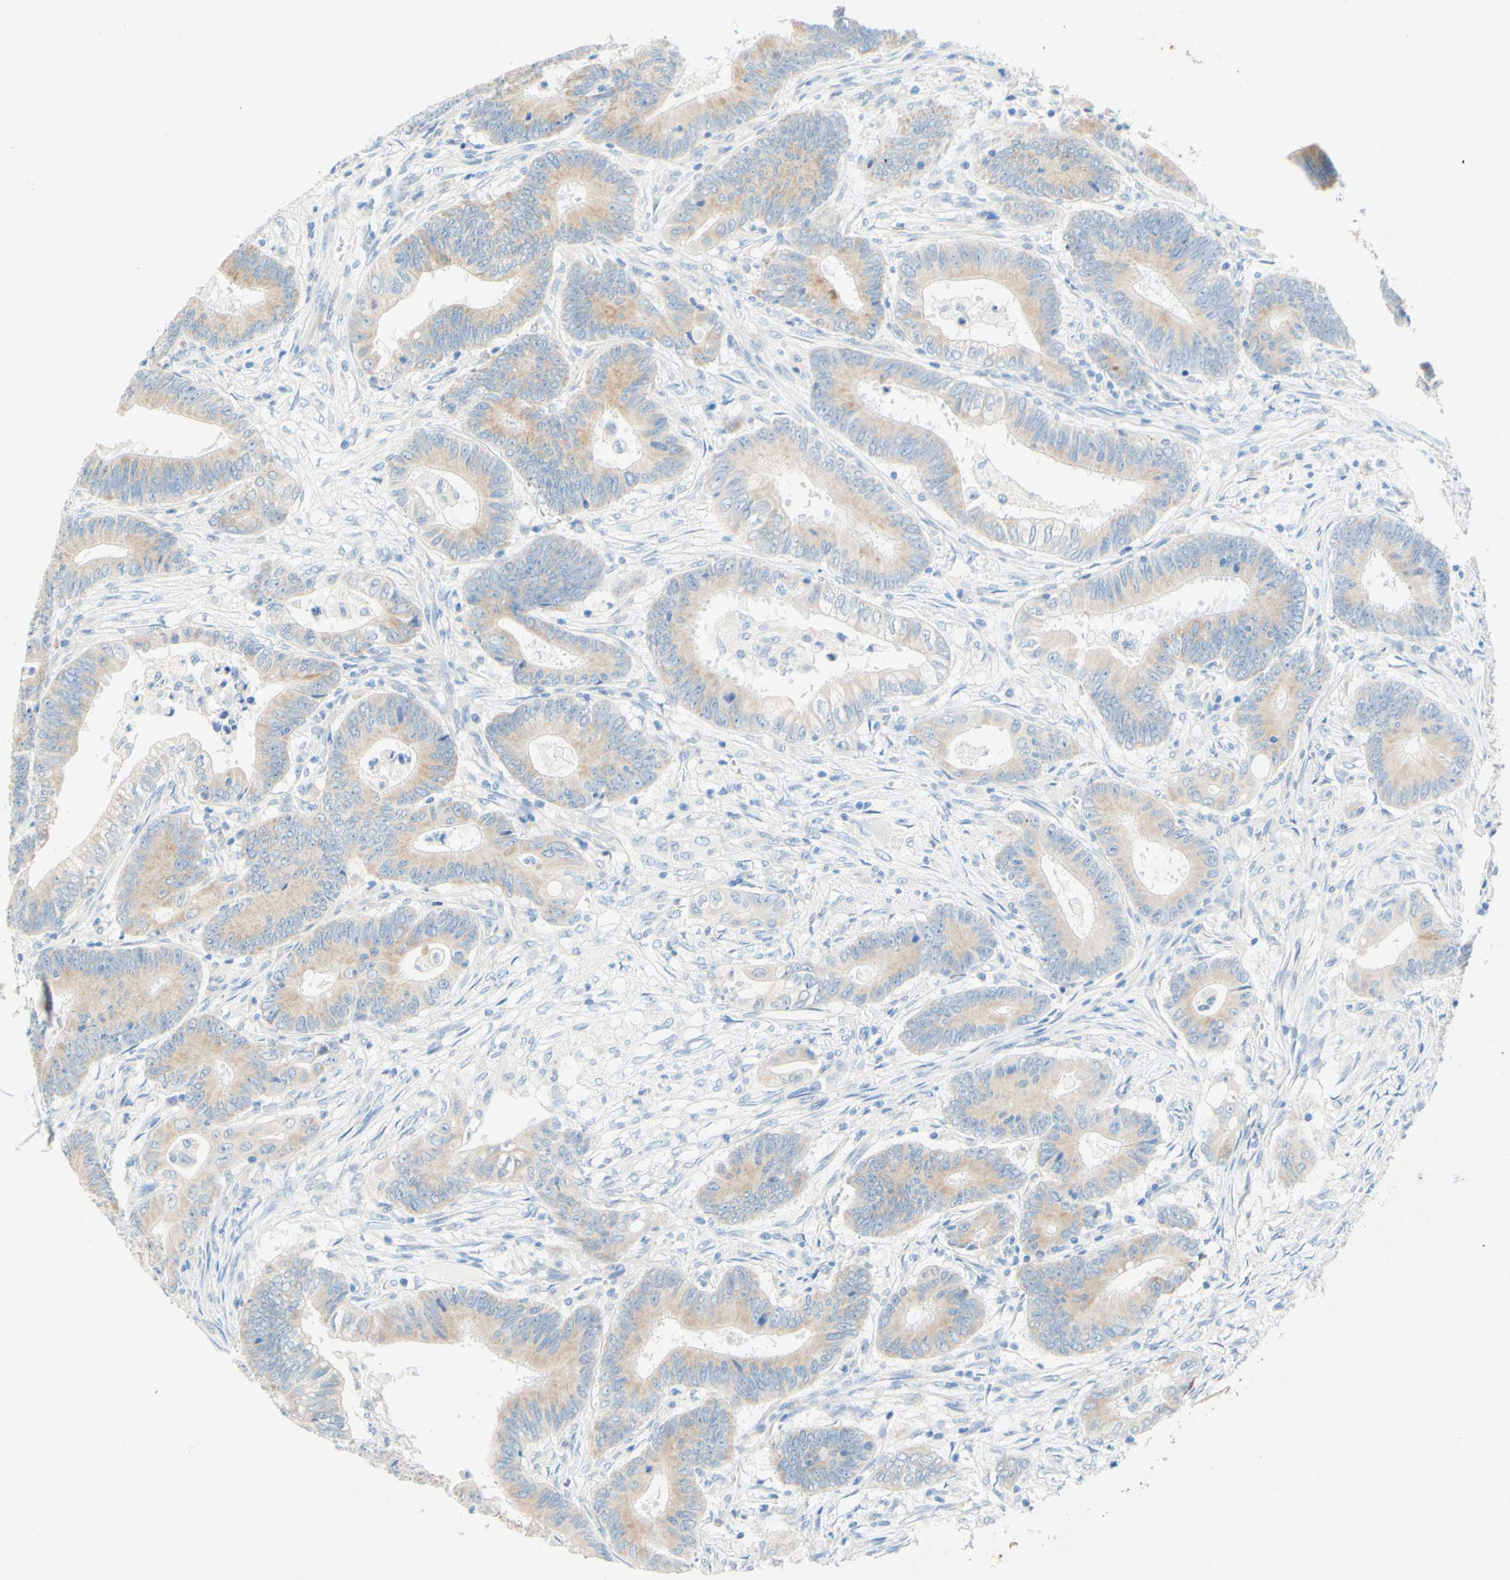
{"staining": {"intensity": "weak", "quantity": ">75%", "location": "cytoplasmic/membranous"}, "tissue": "colorectal cancer", "cell_type": "Tumor cells", "image_type": "cancer", "snomed": [{"axis": "morphology", "description": "Adenocarcinoma, NOS"}, {"axis": "topography", "description": "Colon"}], "caption": "A histopathology image of adenocarcinoma (colorectal) stained for a protein reveals weak cytoplasmic/membranous brown staining in tumor cells.", "gene": "SLC46A1", "patient": {"sex": "male", "age": 45}}